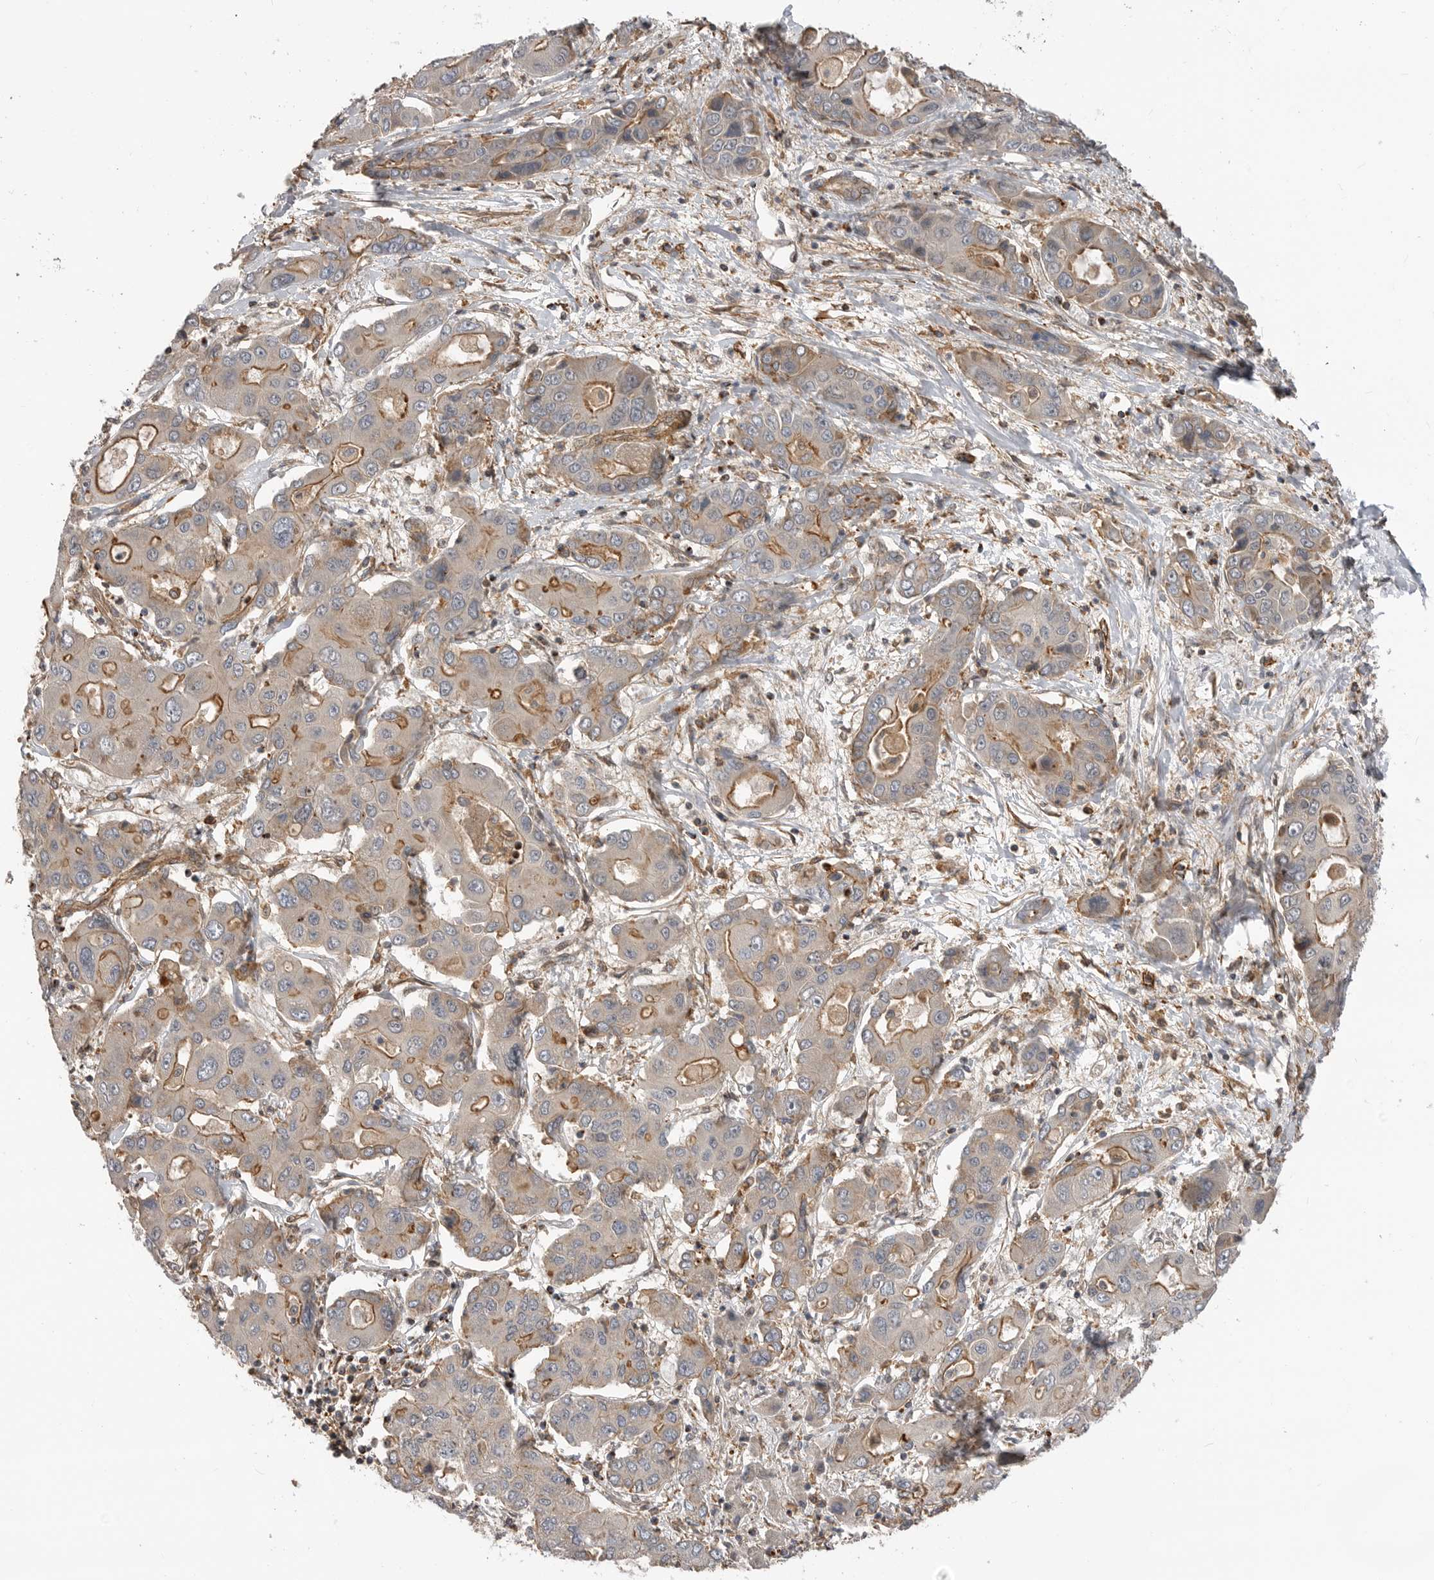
{"staining": {"intensity": "moderate", "quantity": "<25%", "location": "cytoplasmic/membranous"}, "tissue": "liver cancer", "cell_type": "Tumor cells", "image_type": "cancer", "snomed": [{"axis": "morphology", "description": "Cholangiocarcinoma"}, {"axis": "topography", "description": "Liver"}], "caption": "This histopathology image shows liver cancer (cholangiocarcinoma) stained with IHC to label a protein in brown. The cytoplasmic/membranous of tumor cells show moderate positivity for the protein. Nuclei are counter-stained blue.", "gene": "TRIM56", "patient": {"sex": "male", "age": 67}}